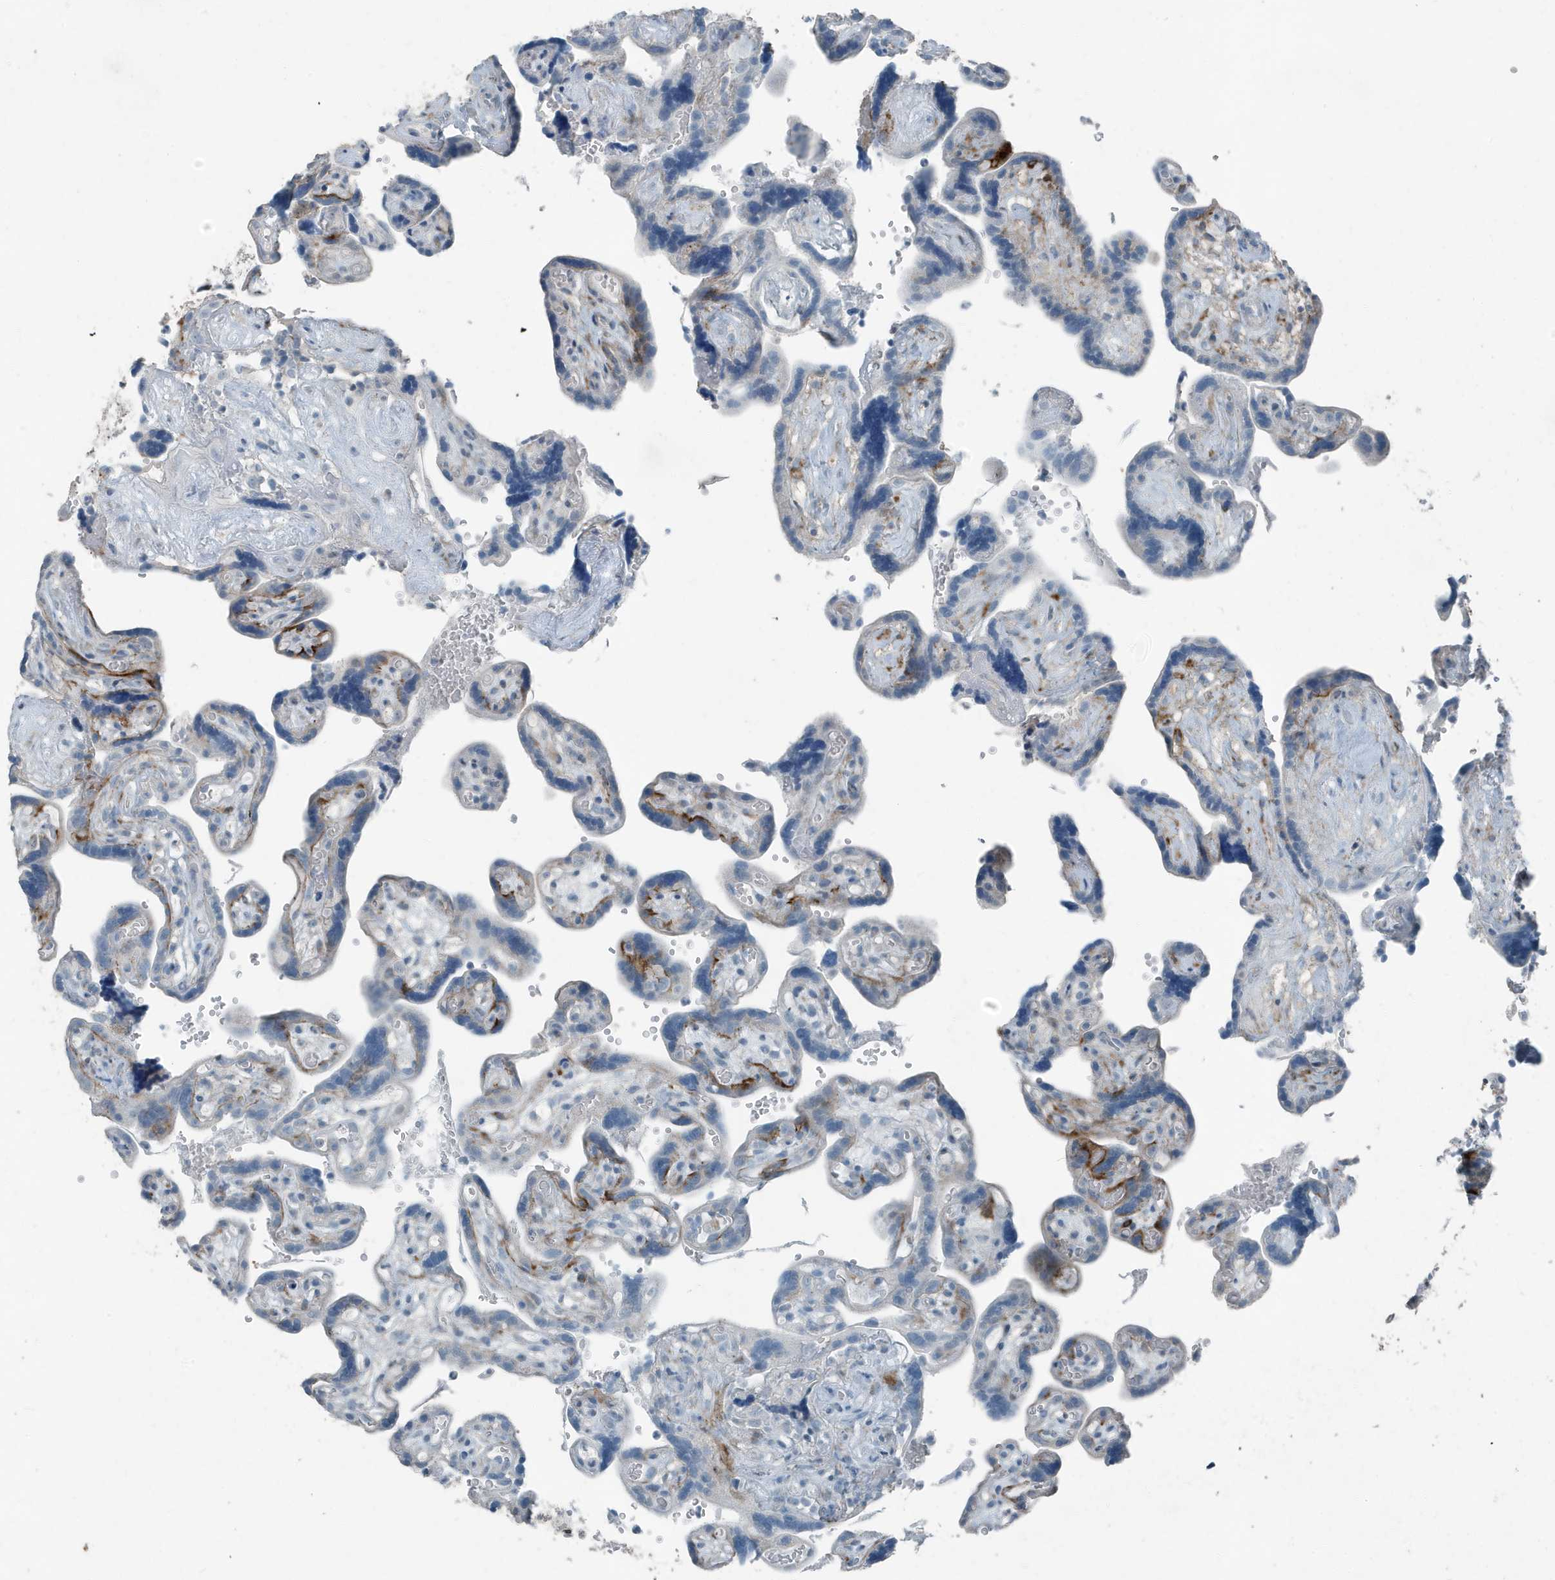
{"staining": {"intensity": "negative", "quantity": "none", "location": "none"}, "tissue": "placenta", "cell_type": "Decidual cells", "image_type": "normal", "snomed": [{"axis": "morphology", "description": "Normal tissue, NOS"}, {"axis": "topography", "description": "Placenta"}], "caption": "IHC of benign placenta reveals no expression in decidual cells. Nuclei are stained in blue.", "gene": "FAM162A", "patient": {"sex": "female", "age": 30}}